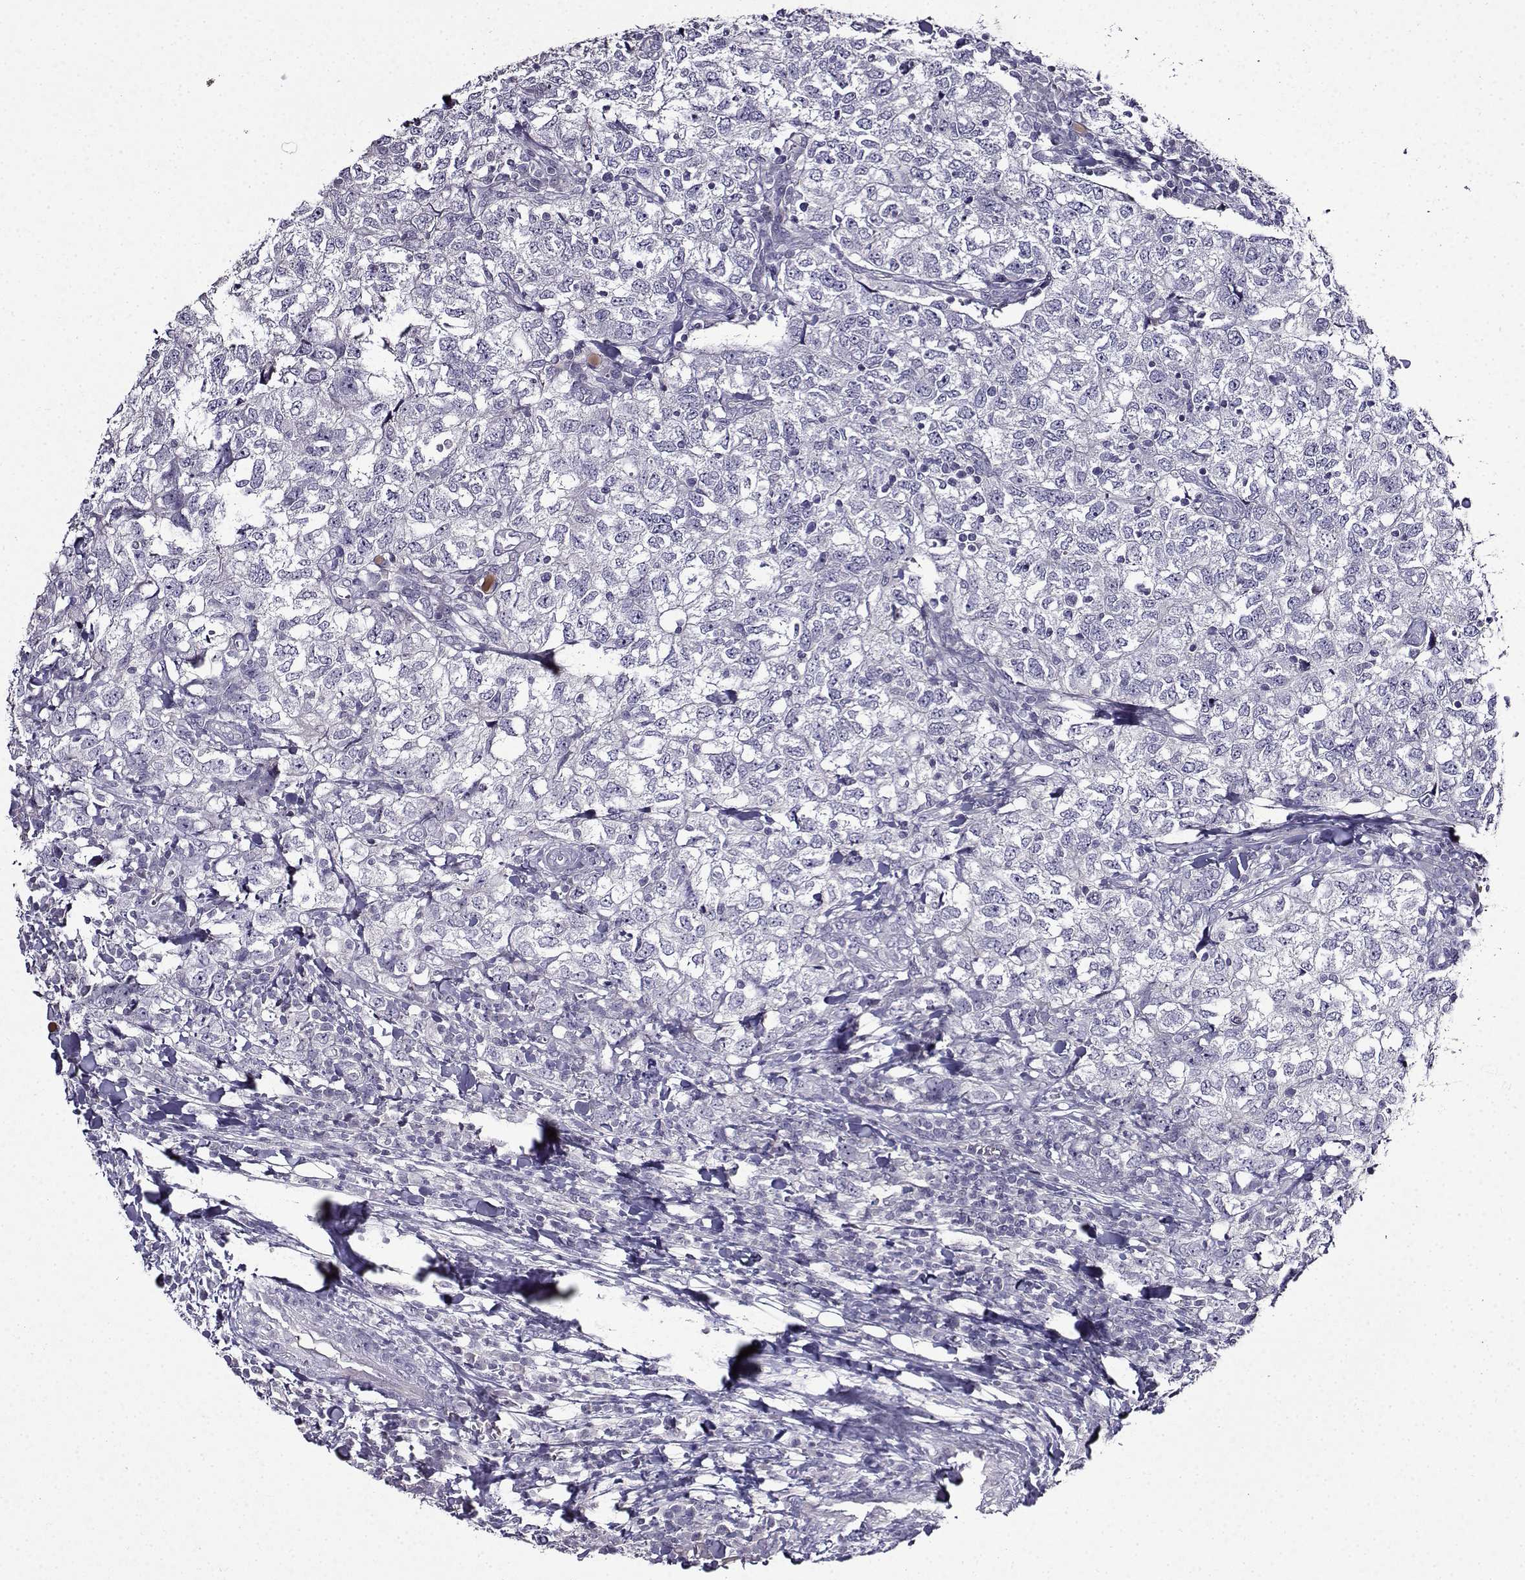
{"staining": {"intensity": "negative", "quantity": "none", "location": "none"}, "tissue": "breast cancer", "cell_type": "Tumor cells", "image_type": "cancer", "snomed": [{"axis": "morphology", "description": "Duct carcinoma"}, {"axis": "topography", "description": "Breast"}], "caption": "The micrograph displays no significant positivity in tumor cells of intraductal carcinoma (breast).", "gene": "TMEM266", "patient": {"sex": "female", "age": 30}}